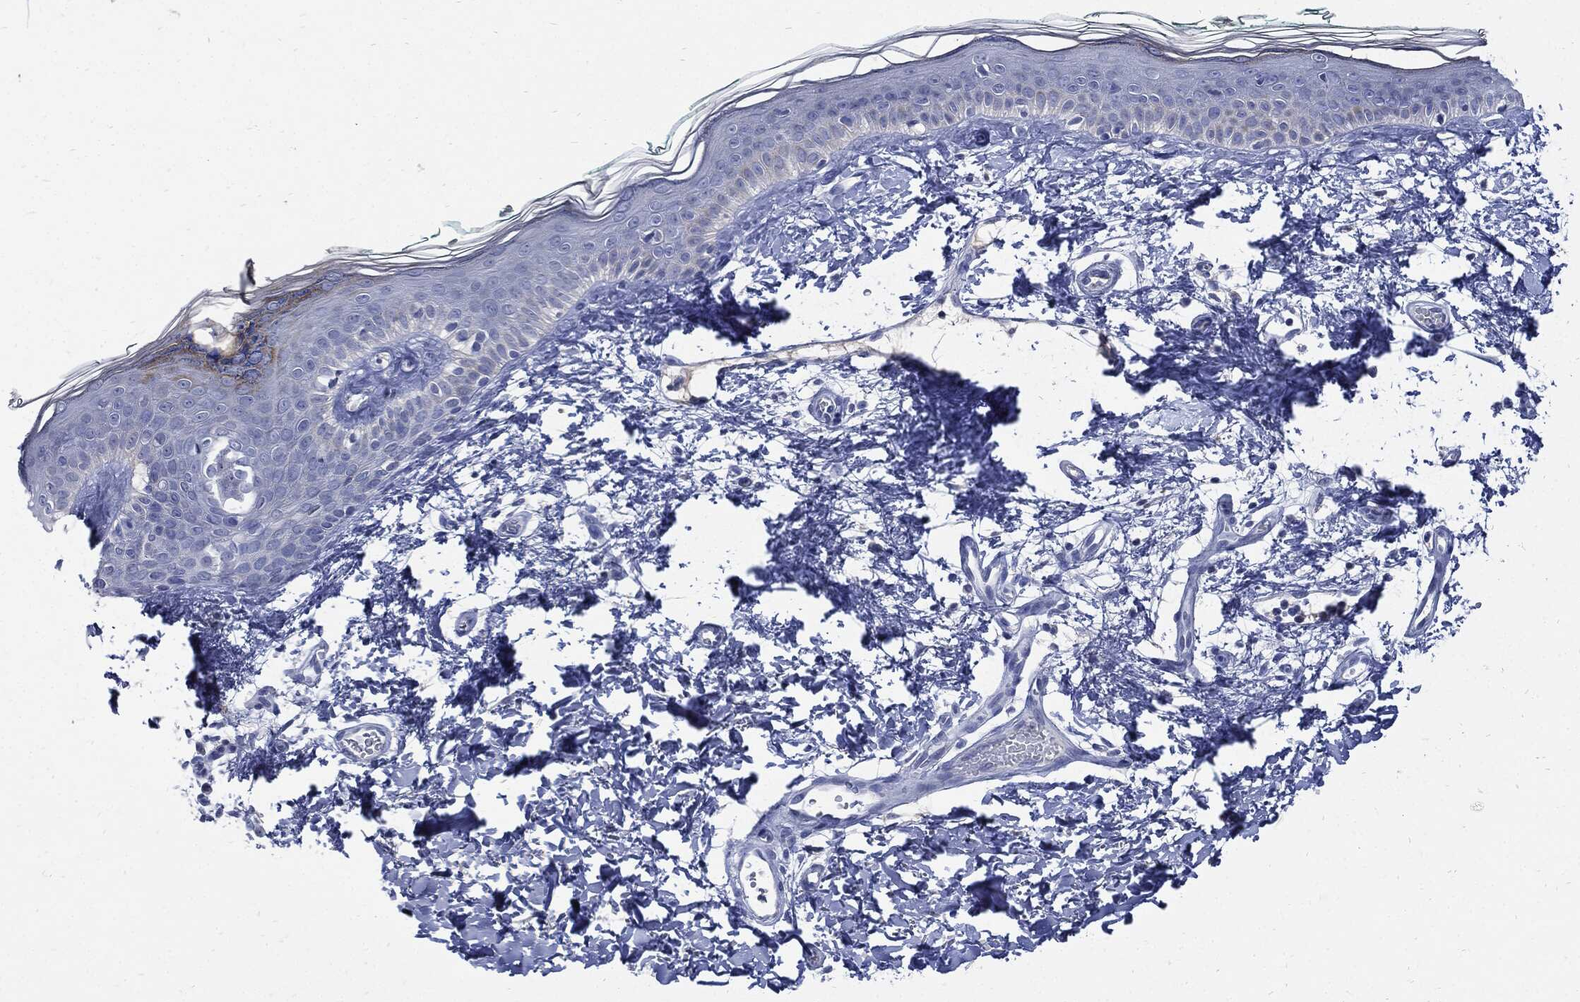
{"staining": {"intensity": "negative", "quantity": "none", "location": "none"}, "tissue": "skin", "cell_type": "Fibroblasts", "image_type": "normal", "snomed": [{"axis": "morphology", "description": "Normal tissue, NOS"}, {"axis": "morphology", "description": "Basal cell carcinoma"}, {"axis": "topography", "description": "Skin"}], "caption": "Immunohistochemistry (IHC) micrograph of unremarkable skin: skin stained with DAB exhibits no significant protein staining in fibroblasts.", "gene": "CPE", "patient": {"sex": "male", "age": 33}}